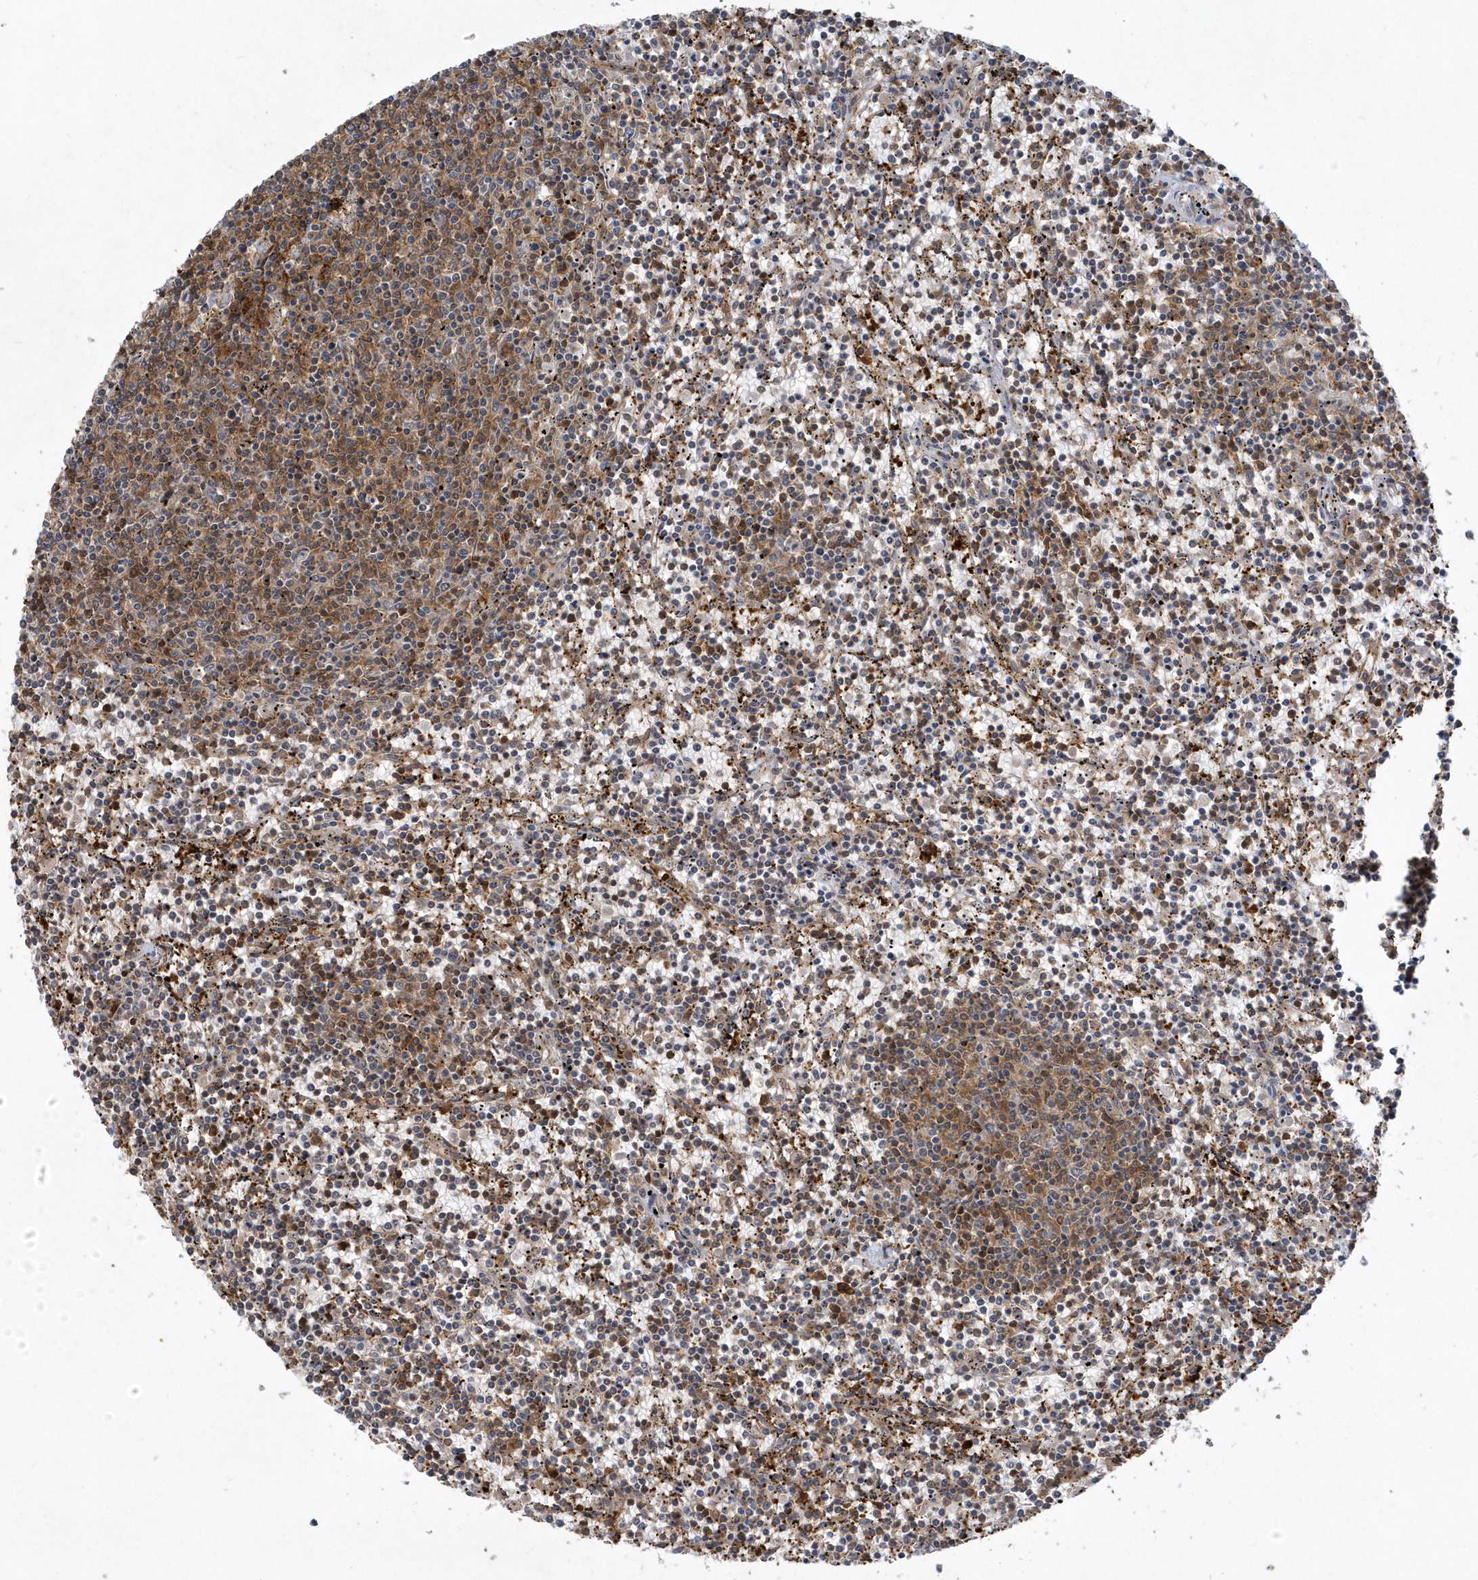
{"staining": {"intensity": "moderate", "quantity": "25%-75%", "location": "cytoplasmic/membranous"}, "tissue": "lymphoma", "cell_type": "Tumor cells", "image_type": "cancer", "snomed": [{"axis": "morphology", "description": "Malignant lymphoma, non-Hodgkin's type, Low grade"}, {"axis": "topography", "description": "Spleen"}], "caption": "A brown stain highlights moderate cytoplasmic/membranous positivity of a protein in malignant lymphoma, non-Hodgkin's type (low-grade) tumor cells.", "gene": "ACYP1", "patient": {"sex": "female", "age": 50}}